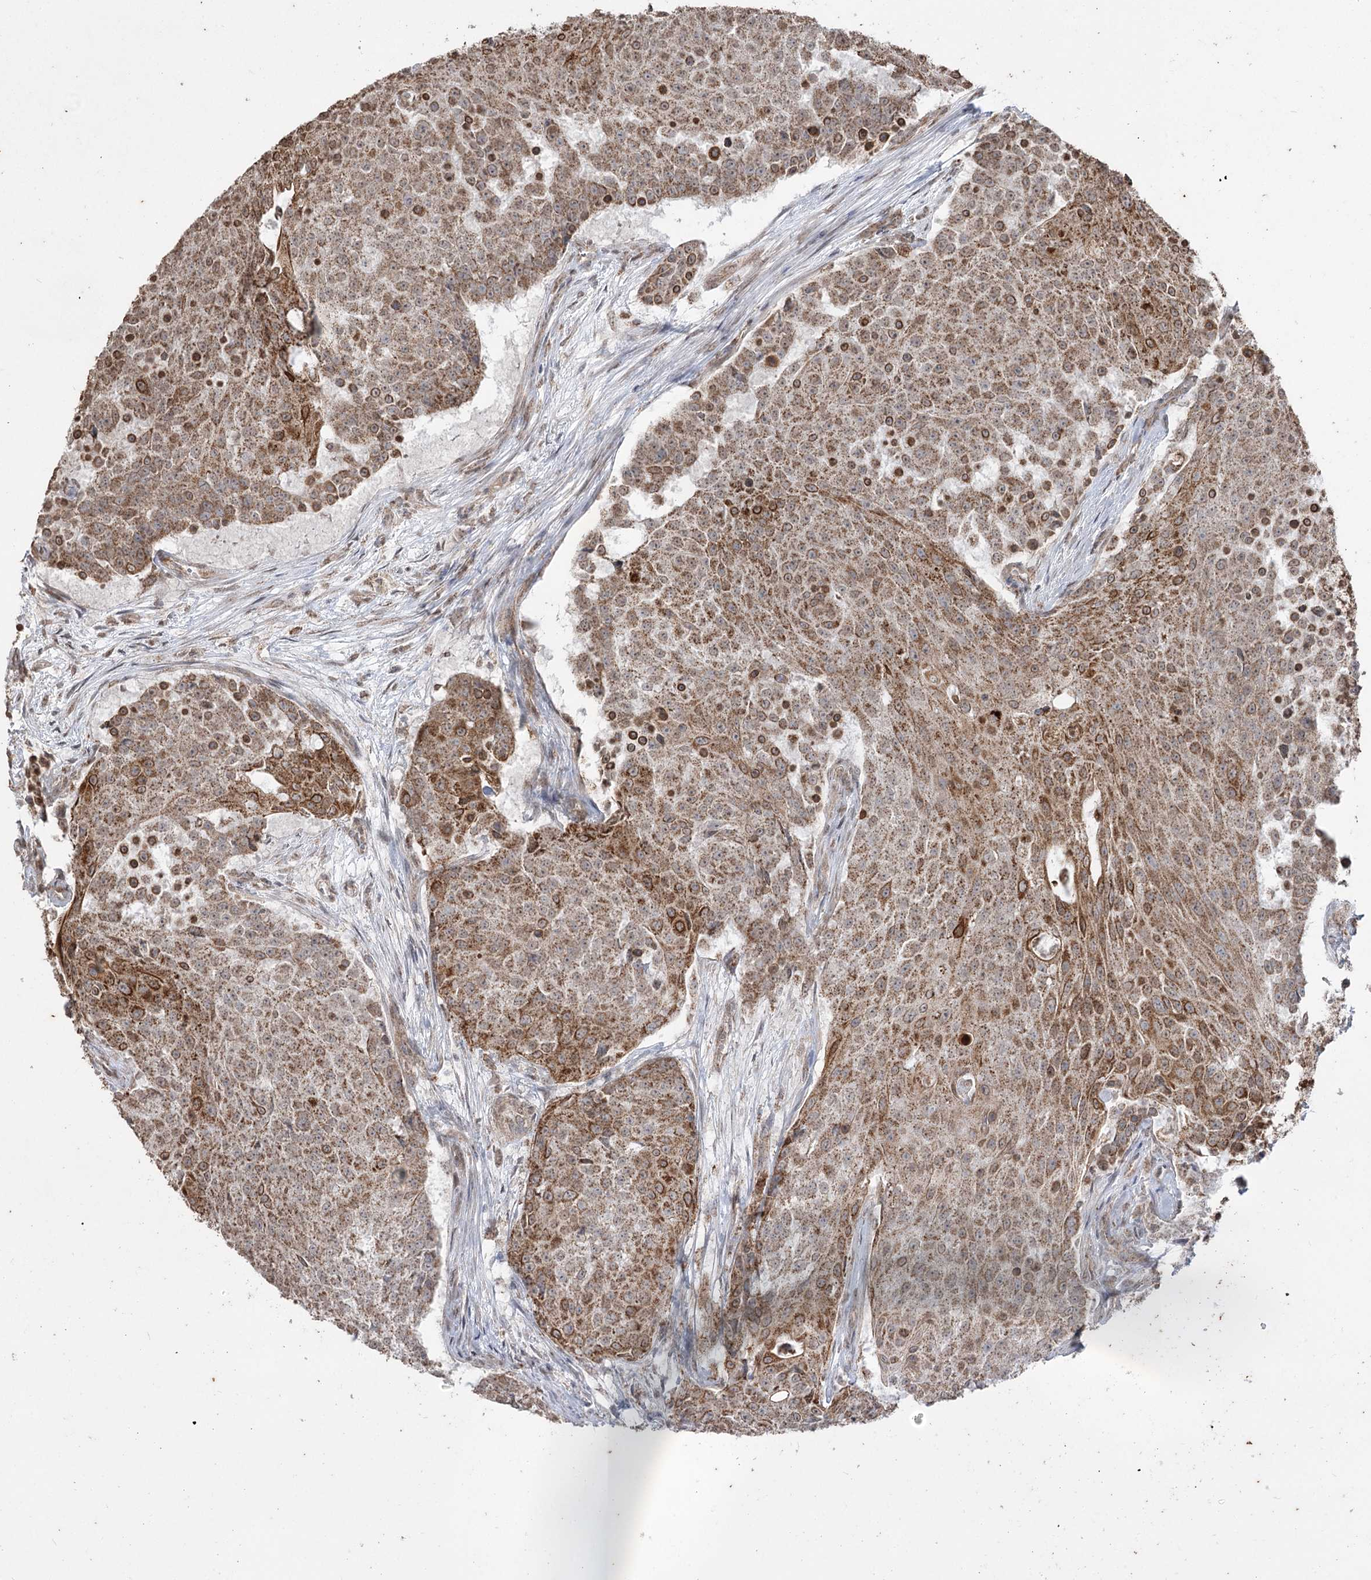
{"staining": {"intensity": "strong", "quantity": ">75%", "location": "cytoplasmic/membranous"}, "tissue": "urothelial cancer", "cell_type": "Tumor cells", "image_type": "cancer", "snomed": [{"axis": "morphology", "description": "Urothelial carcinoma, High grade"}, {"axis": "topography", "description": "Urinary bladder"}], "caption": "Human urothelial carcinoma (high-grade) stained with a protein marker exhibits strong staining in tumor cells.", "gene": "ZSCAN23", "patient": {"sex": "female", "age": 63}}